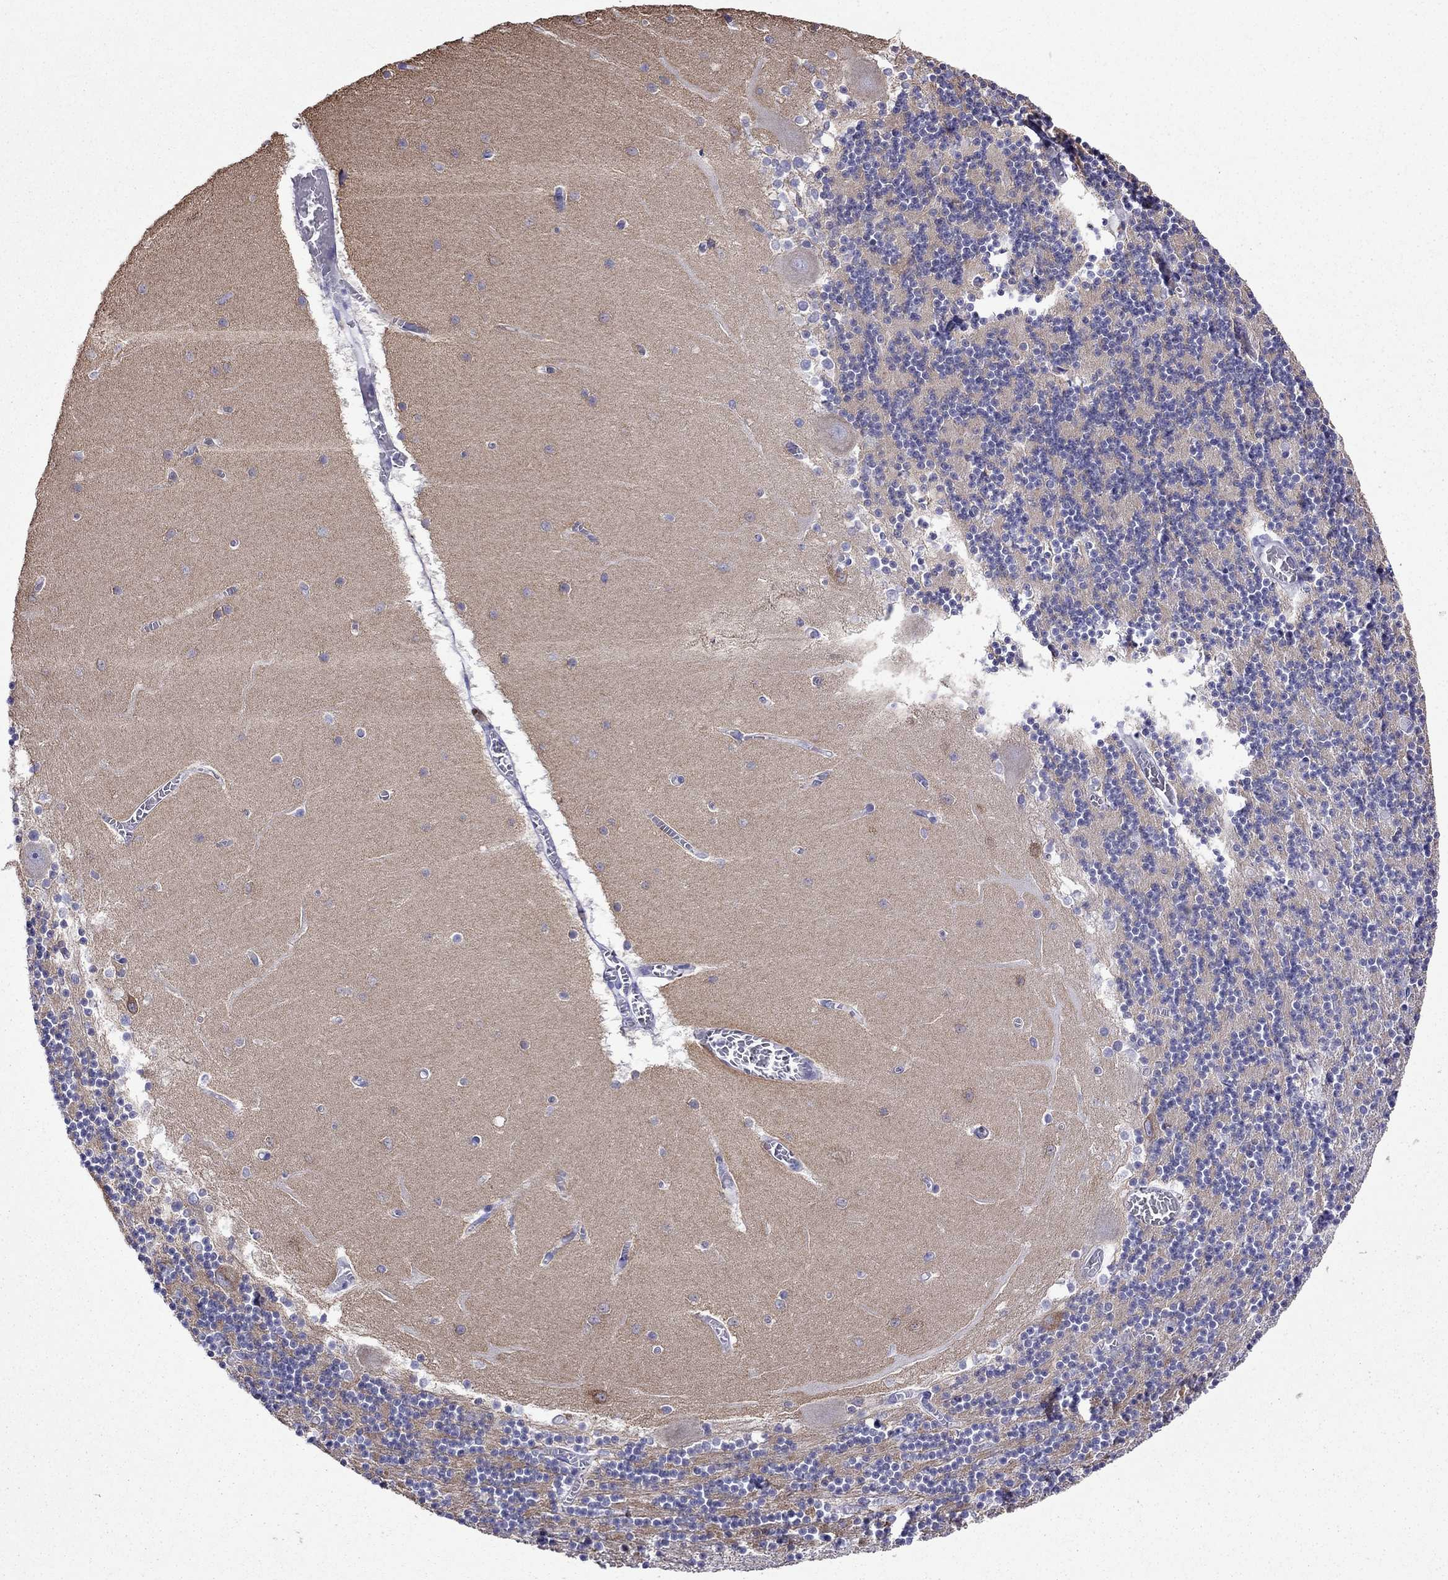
{"staining": {"intensity": "negative", "quantity": "none", "location": "none"}, "tissue": "cerebellum", "cell_type": "Cells in granular layer", "image_type": "normal", "snomed": [{"axis": "morphology", "description": "Normal tissue, NOS"}, {"axis": "topography", "description": "Cerebellum"}], "caption": "Cells in granular layer show no significant protein expression in benign cerebellum.", "gene": "PCDHA6", "patient": {"sex": "female", "age": 28}}